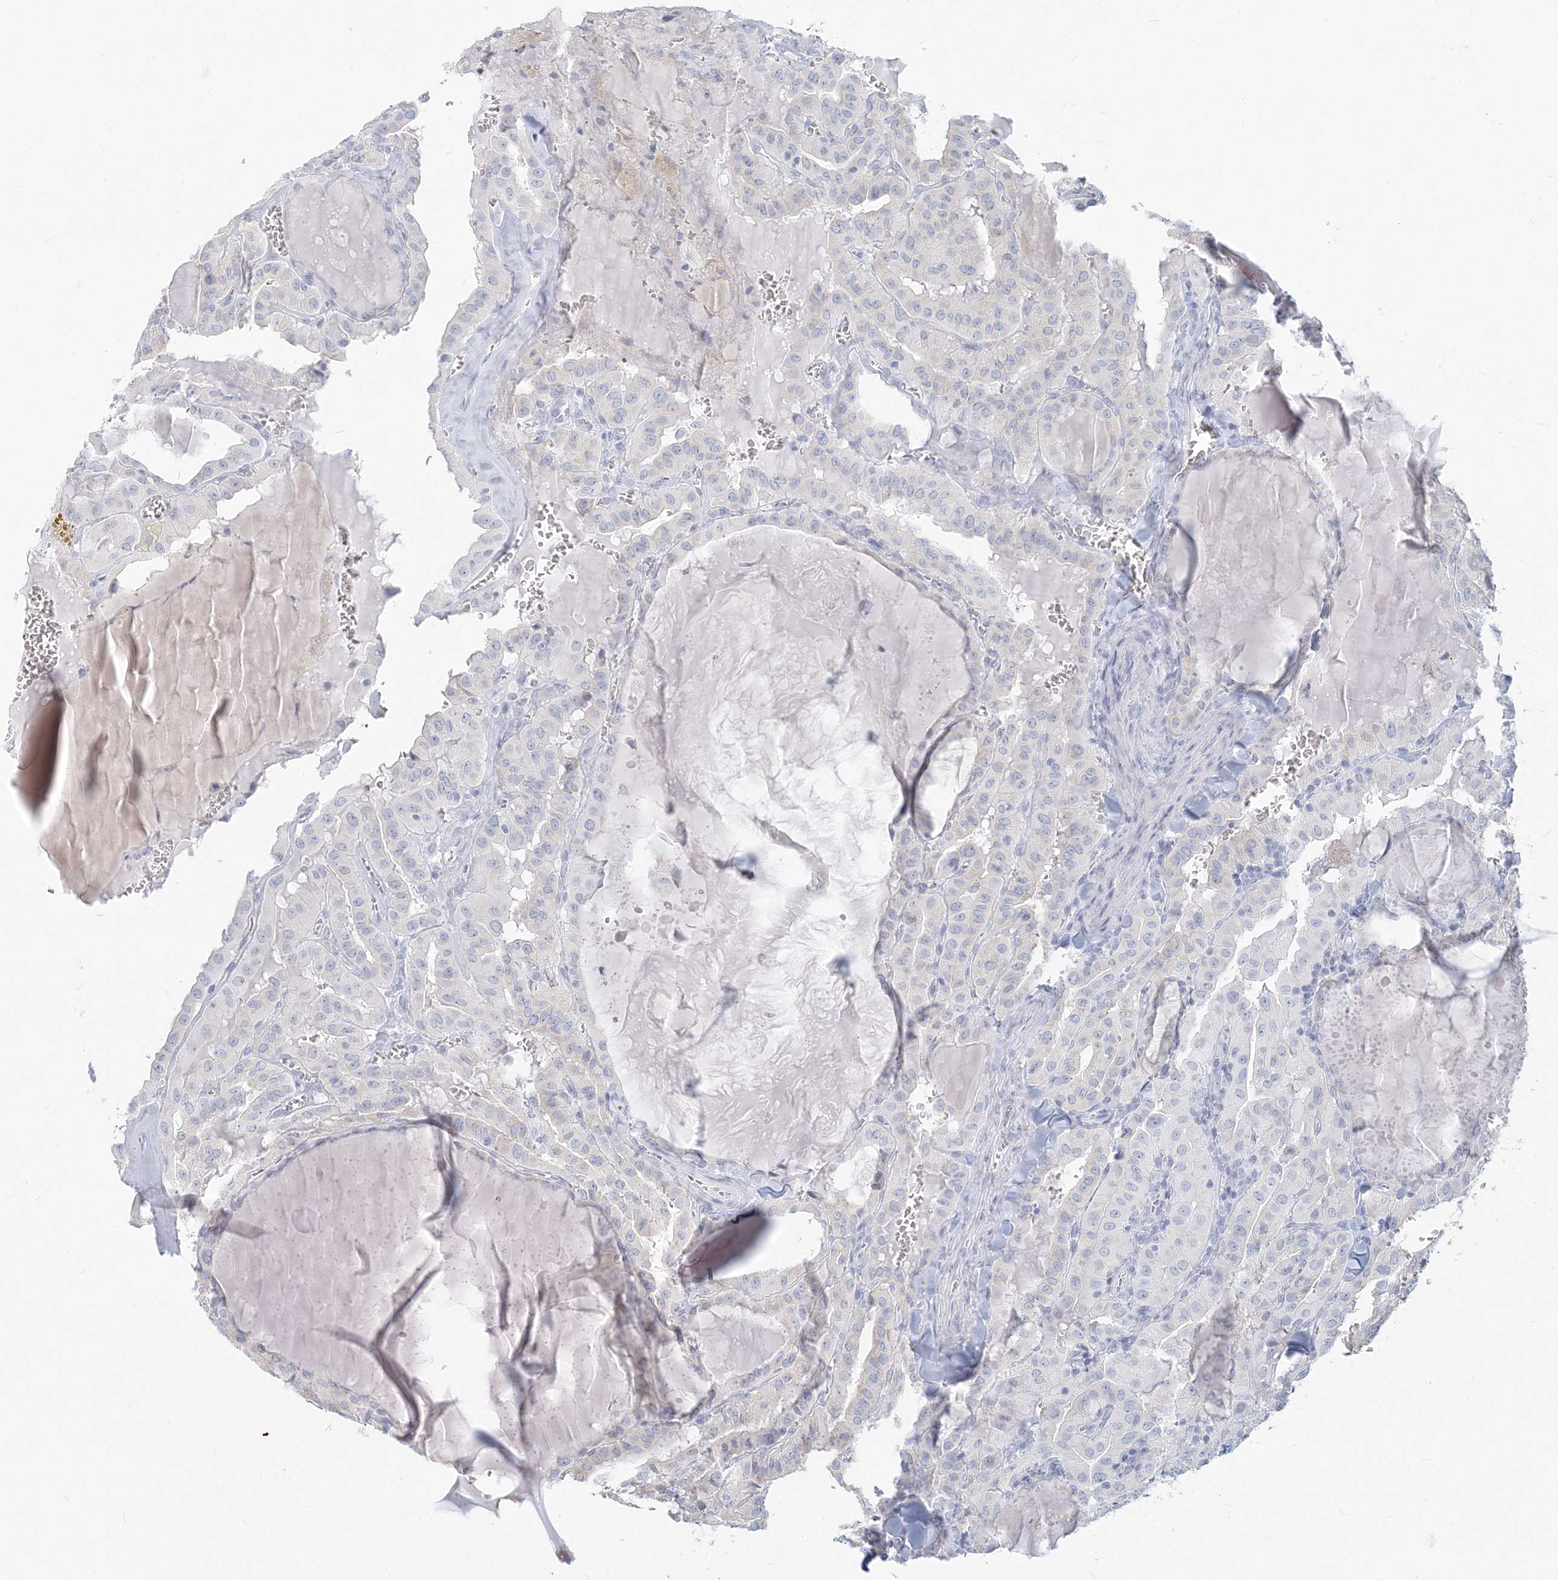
{"staining": {"intensity": "negative", "quantity": "none", "location": "none"}, "tissue": "thyroid cancer", "cell_type": "Tumor cells", "image_type": "cancer", "snomed": [{"axis": "morphology", "description": "Papillary adenocarcinoma, NOS"}, {"axis": "topography", "description": "Thyroid gland"}], "caption": "DAB (3,3'-diaminobenzidine) immunohistochemical staining of human papillary adenocarcinoma (thyroid) demonstrates no significant staining in tumor cells.", "gene": "CSN1S1", "patient": {"sex": "male", "age": 52}}